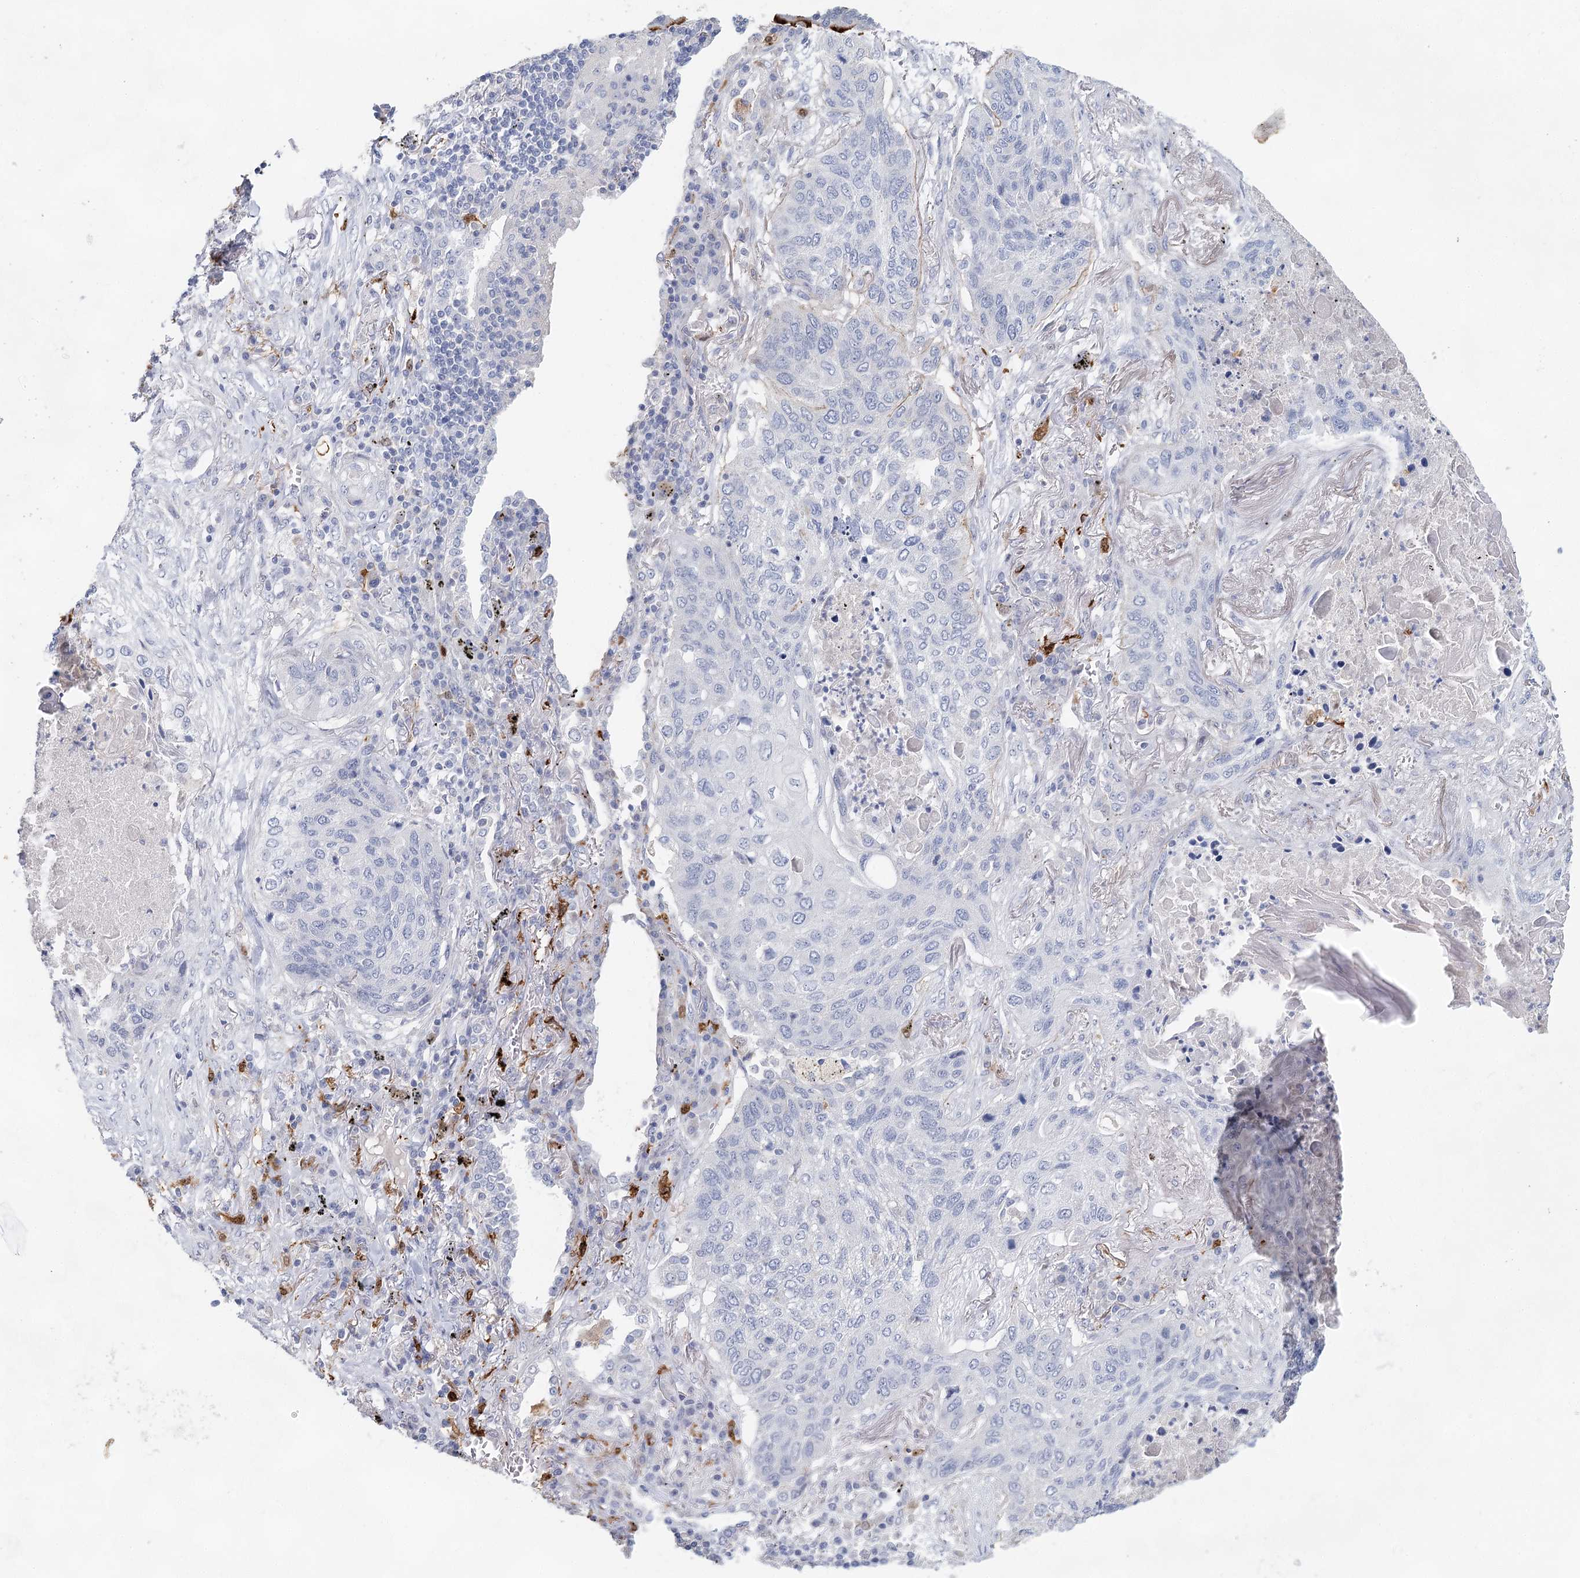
{"staining": {"intensity": "negative", "quantity": "none", "location": "none"}, "tissue": "lung cancer", "cell_type": "Tumor cells", "image_type": "cancer", "snomed": [{"axis": "morphology", "description": "Squamous cell carcinoma, NOS"}, {"axis": "topography", "description": "Lung"}], "caption": "Image shows no protein positivity in tumor cells of lung squamous cell carcinoma tissue. Nuclei are stained in blue.", "gene": "SLC19A3", "patient": {"sex": "female", "age": 63}}